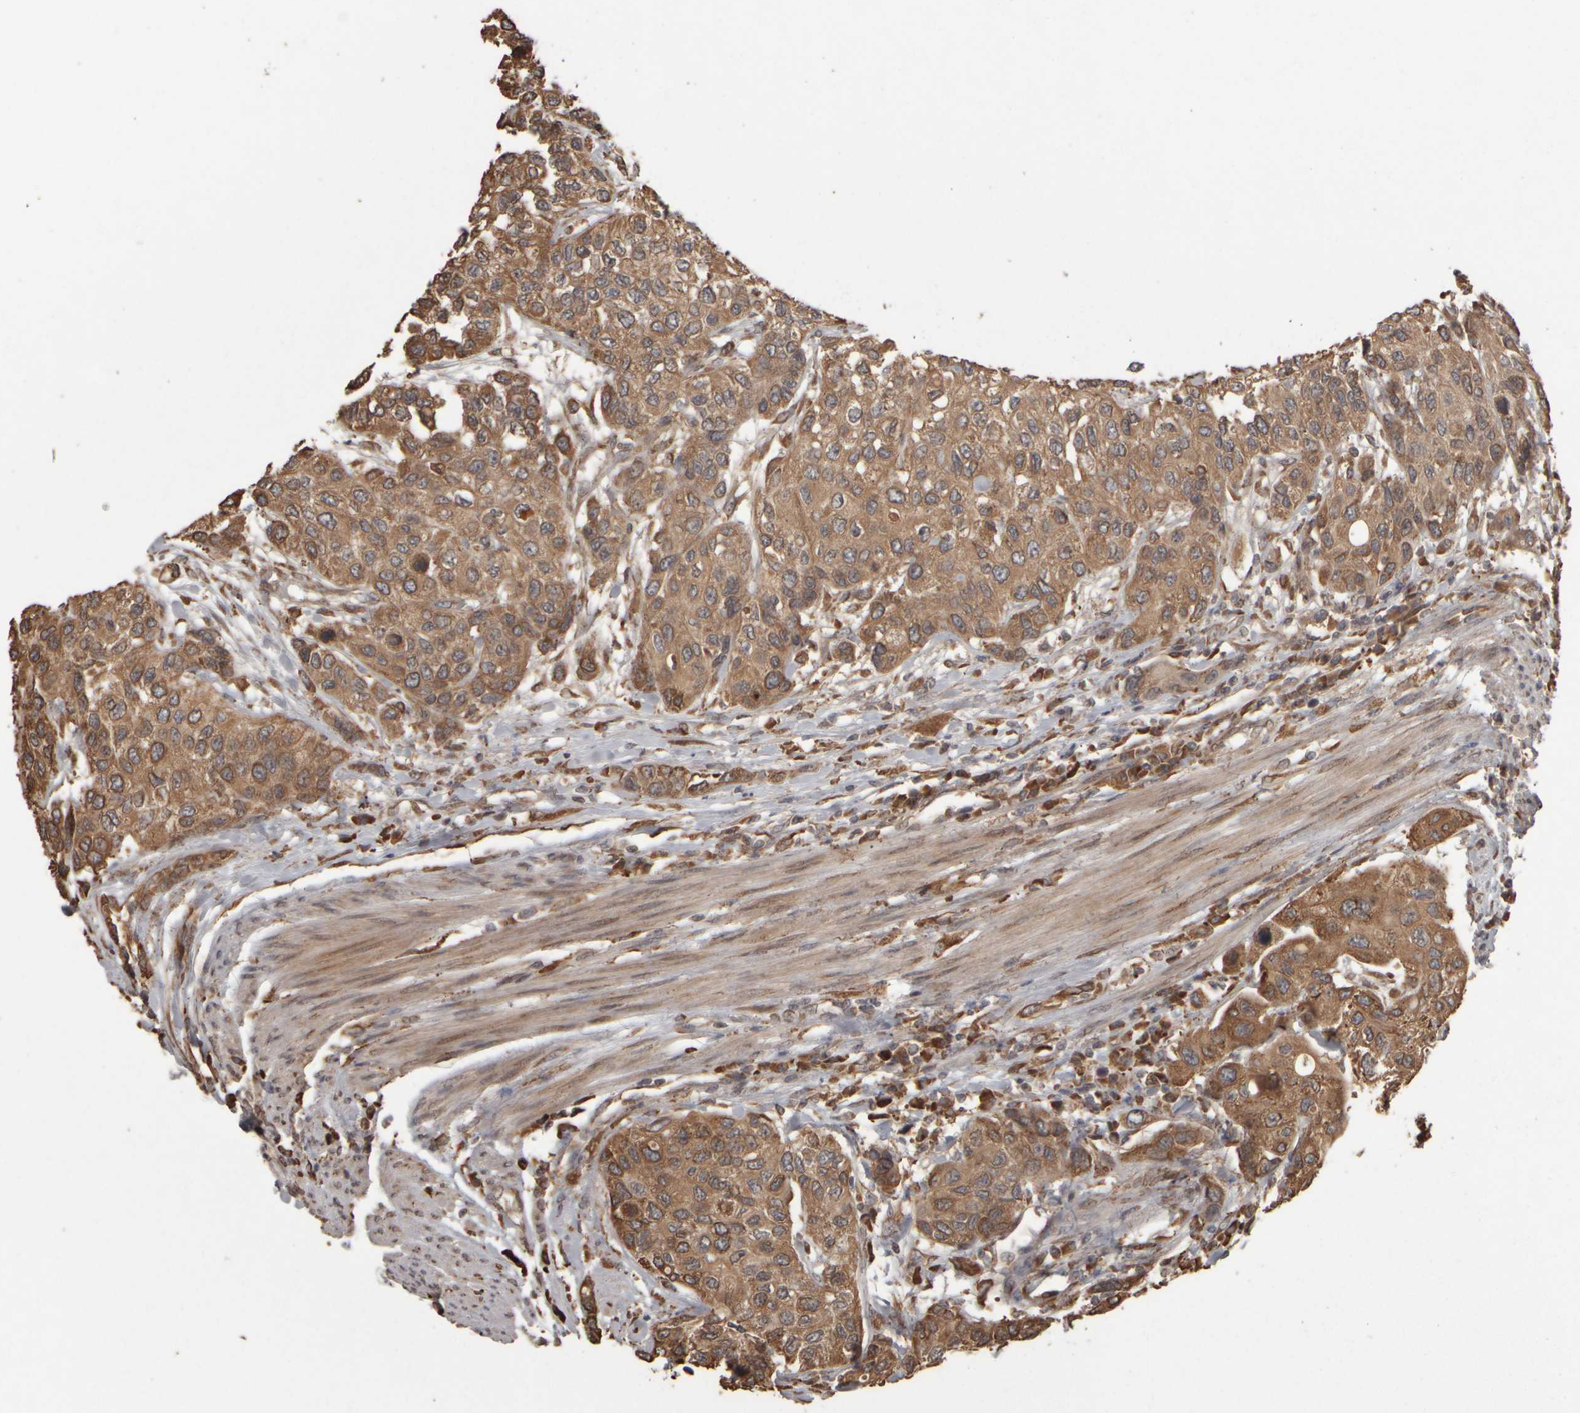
{"staining": {"intensity": "moderate", "quantity": ">75%", "location": "cytoplasmic/membranous"}, "tissue": "urothelial cancer", "cell_type": "Tumor cells", "image_type": "cancer", "snomed": [{"axis": "morphology", "description": "Urothelial carcinoma, High grade"}, {"axis": "topography", "description": "Urinary bladder"}], "caption": "Protein staining of high-grade urothelial carcinoma tissue demonstrates moderate cytoplasmic/membranous positivity in approximately >75% of tumor cells. (DAB = brown stain, brightfield microscopy at high magnification).", "gene": "AGBL3", "patient": {"sex": "female", "age": 56}}